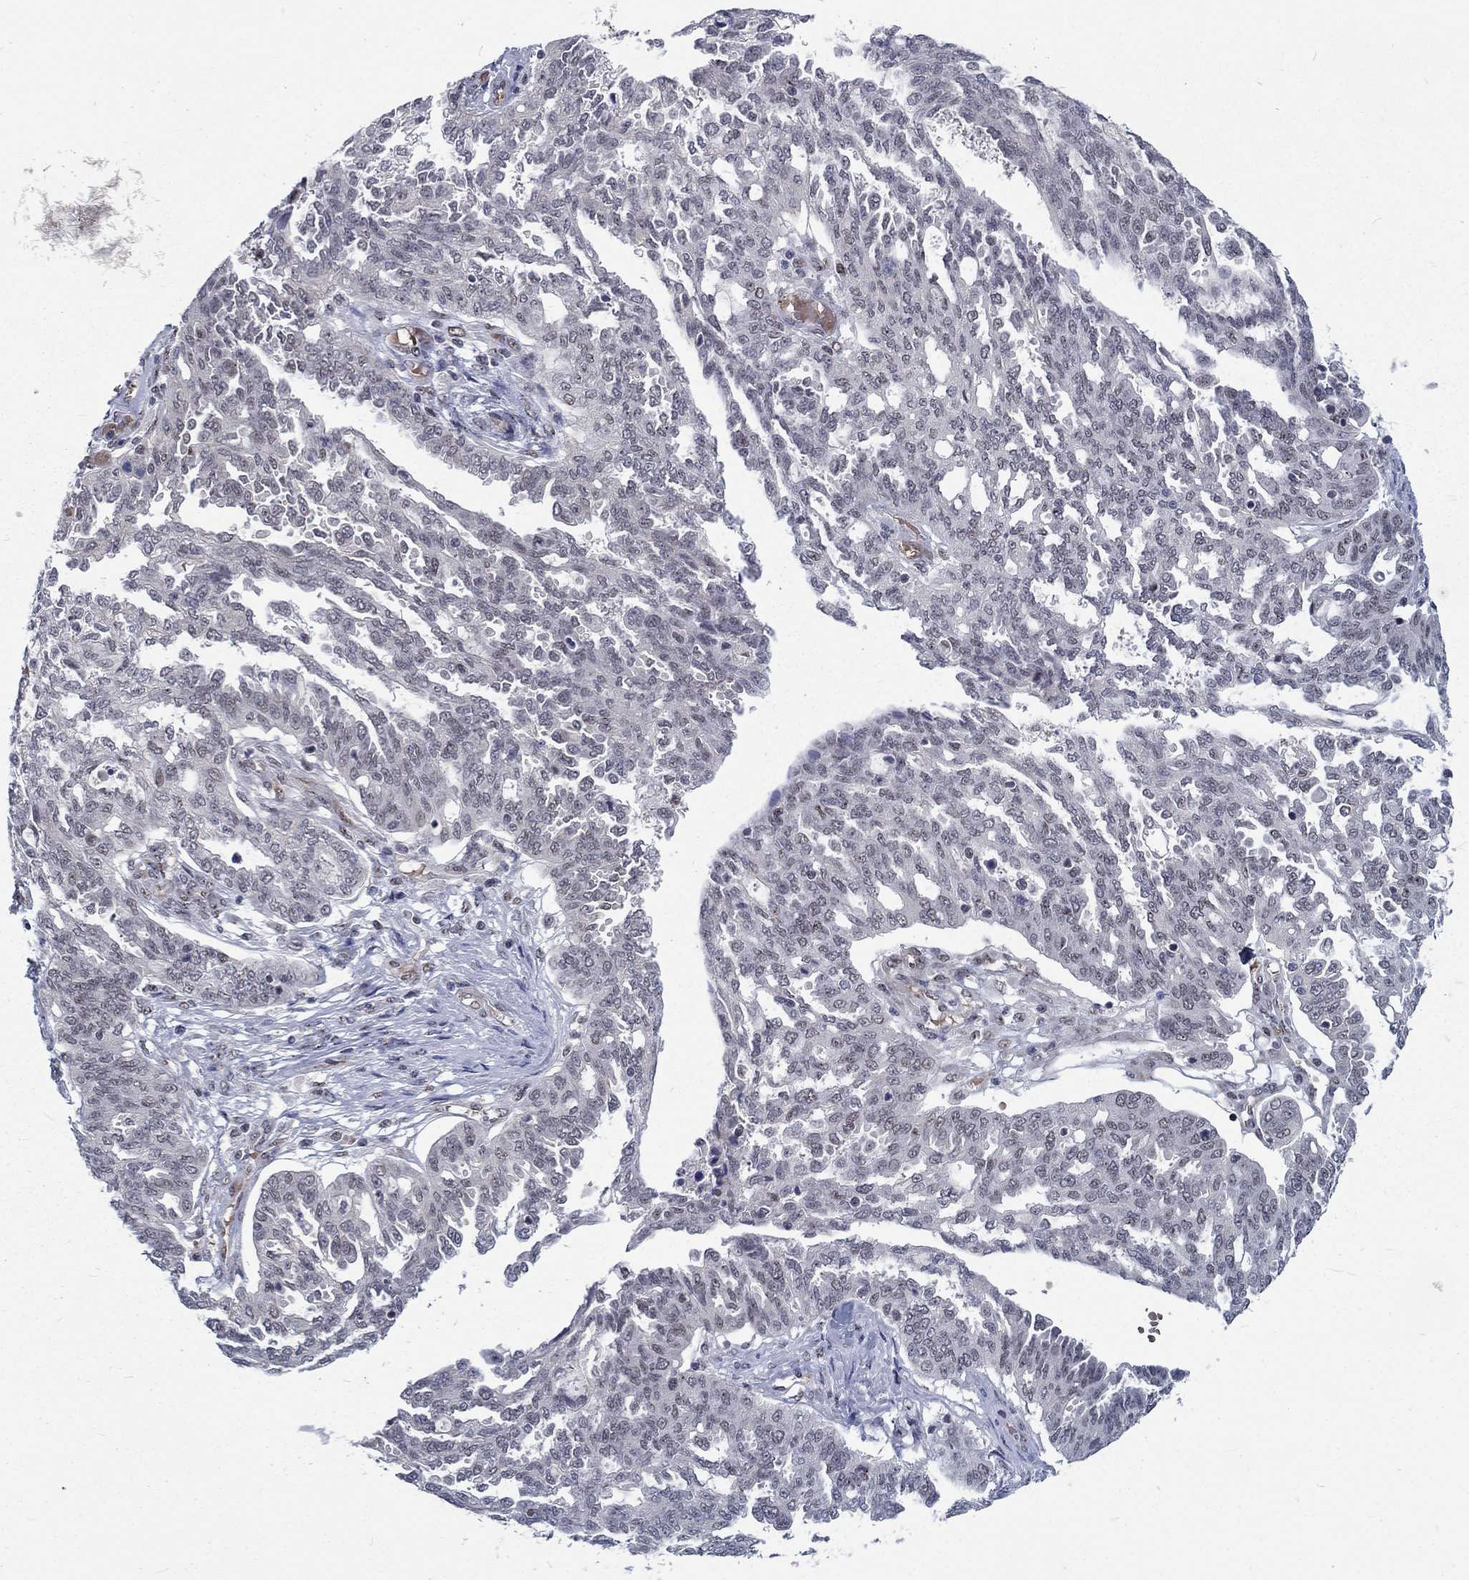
{"staining": {"intensity": "negative", "quantity": "none", "location": "none"}, "tissue": "ovarian cancer", "cell_type": "Tumor cells", "image_type": "cancer", "snomed": [{"axis": "morphology", "description": "Cystadenocarcinoma, serous, NOS"}, {"axis": "topography", "description": "Ovary"}], "caption": "The immunohistochemistry photomicrograph has no significant positivity in tumor cells of ovarian cancer tissue.", "gene": "ZBED1", "patient": {"sex": "female", "age": 67}}